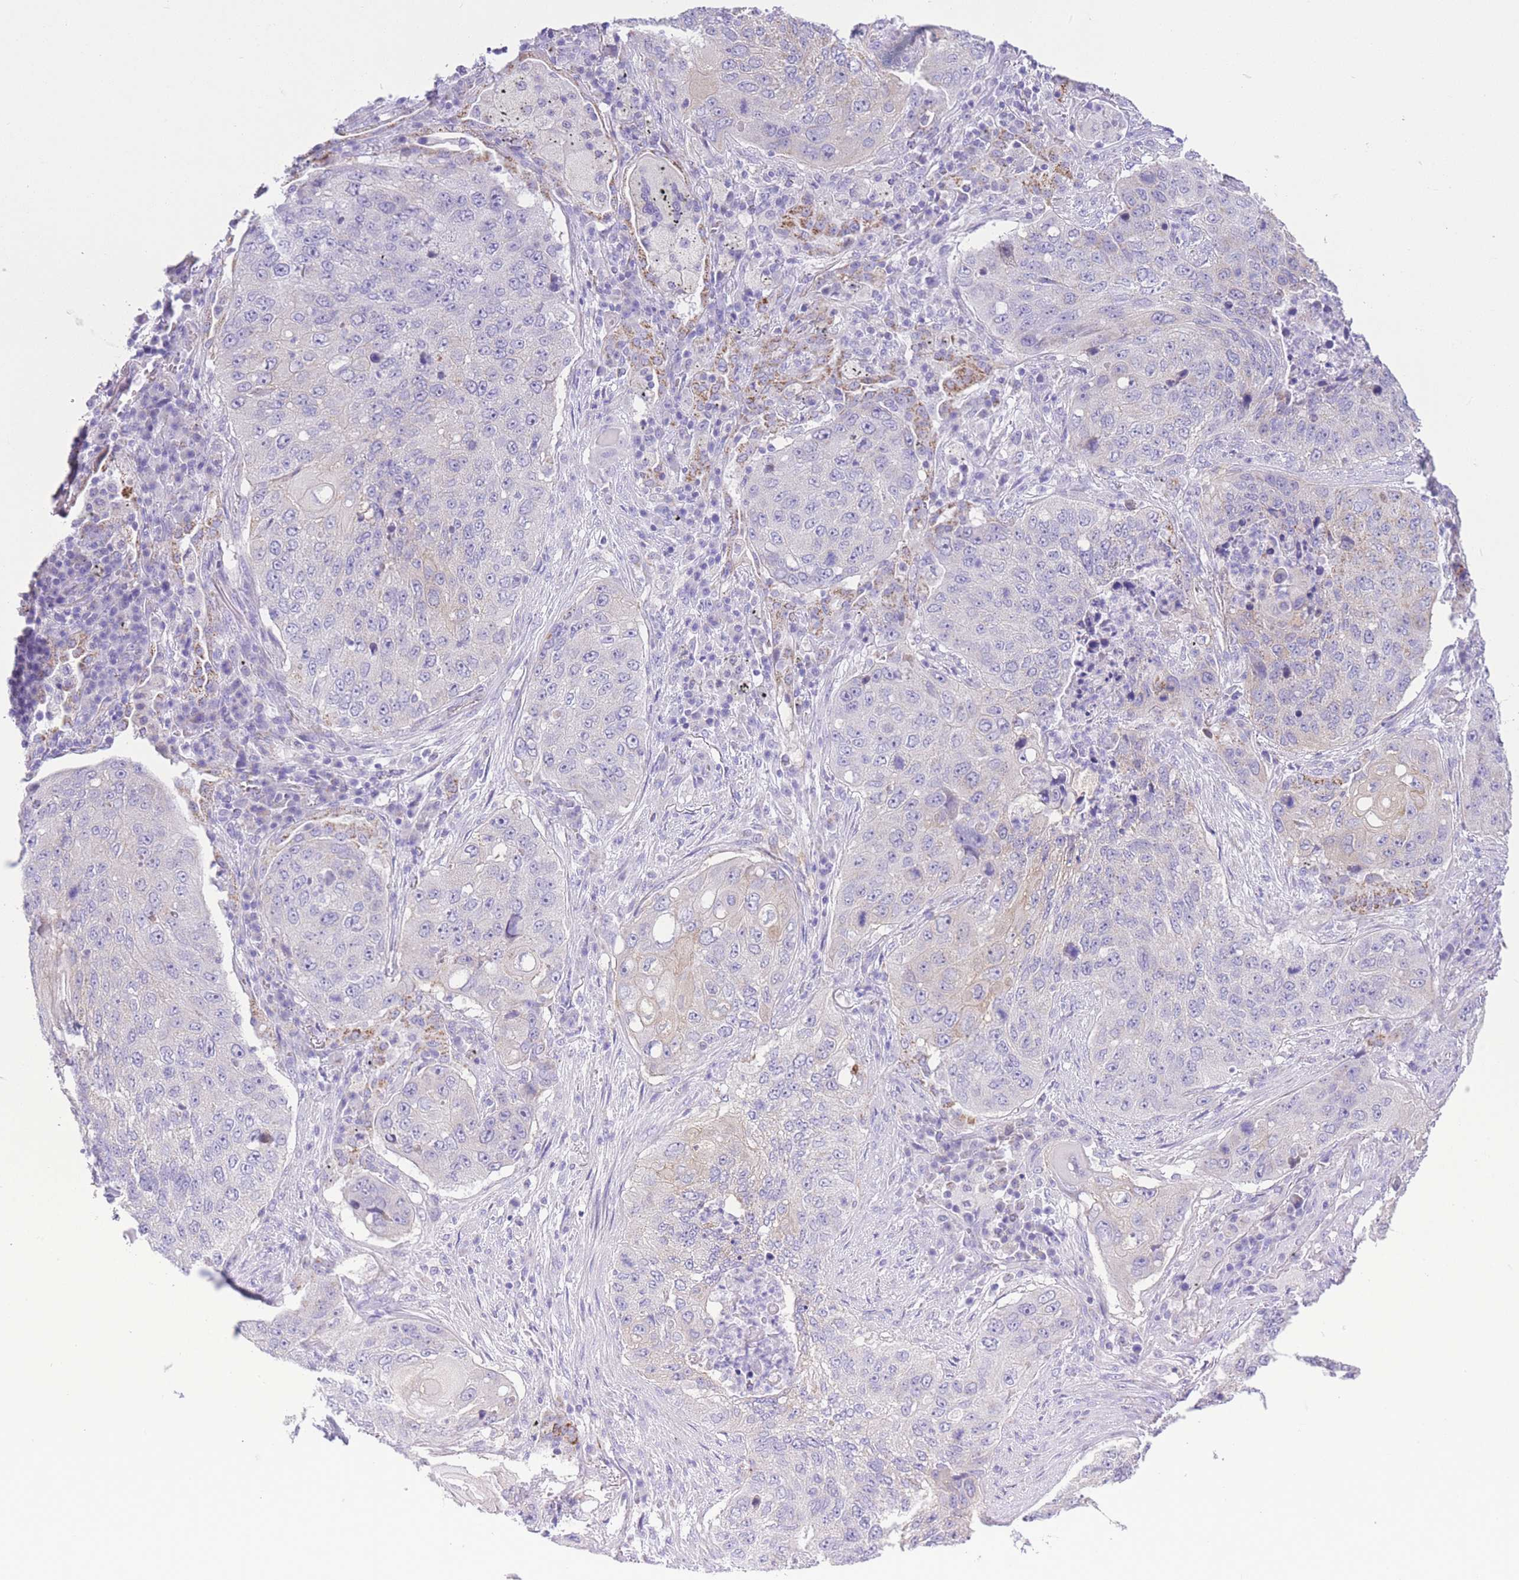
{"staining": {"intensity": "negative", "quantity": "none", "location": "none"}, "tissue": "lung cancer", "cell_type": "Tumor cells", "image_type": "cancer", "snomed": [{"axis": "morphology", "description": "Squamous cell carcinoma, NOS"}, {"axis": "topography", "description": "Lung"}], "caption": "The image exhibits no staining of tumor cells in squamous cell carcinoma (lung). (Stains: DAB immunohistochemistry with hematoxylin counter stain, Microscopy: brightfield microscopy at high magnification).", "gene": "ACSM4", "patient": {"sex": "female", "age": 63}}